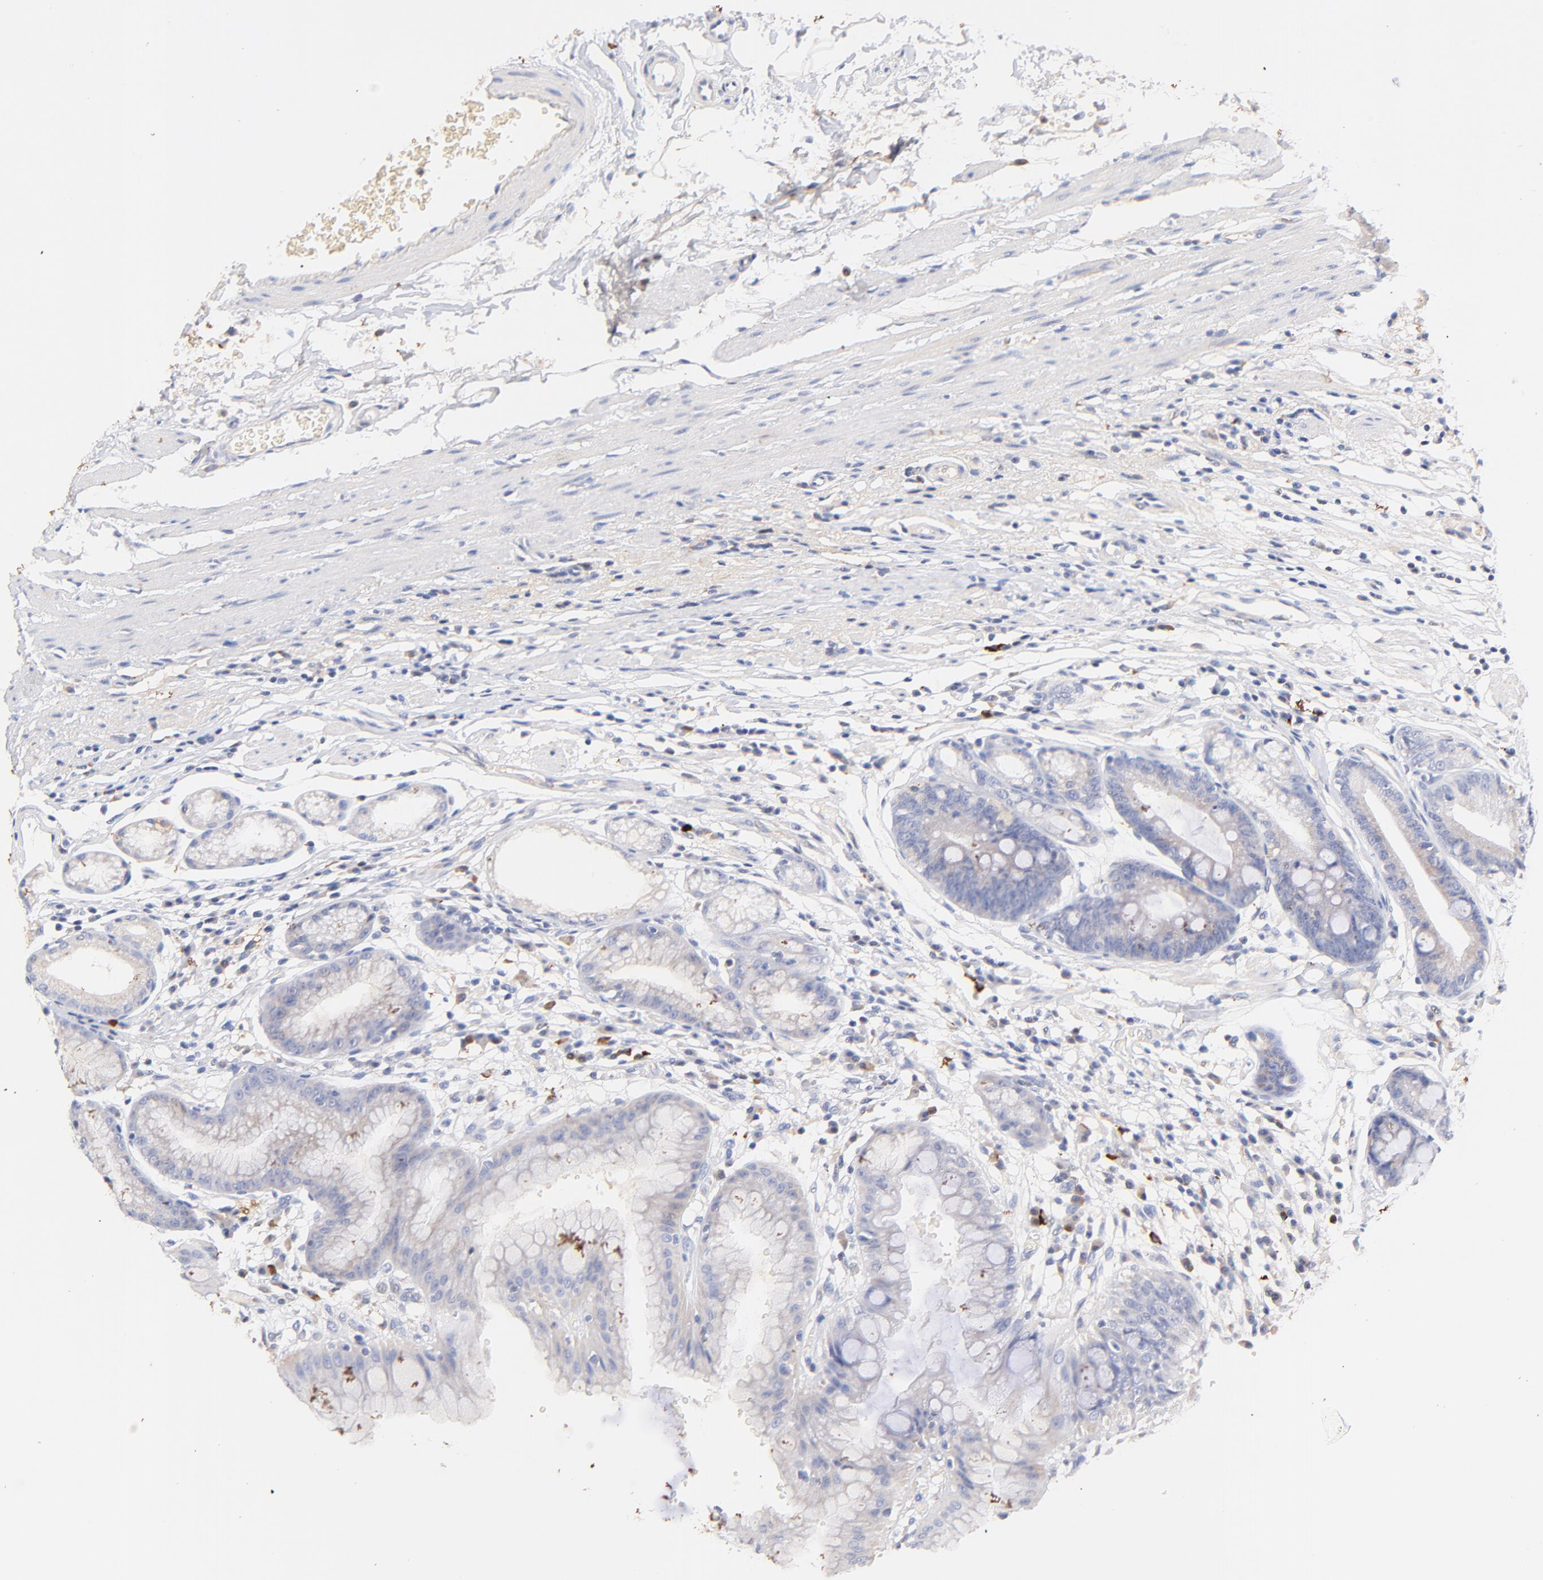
{"staining": {"intensity": "negative", "quantity": "none", "location": "none"}, "tissue": "stomach", "cell_type": "Glandular cells", "image_type": "normal", "snomed": [{"axis": "morphology", "description": "Normal tissue, NOS"}, {"axis": "morphology", "description": "Inflammation, NOS"}, {"axis": "topography", "description": "Stomach, lower"}], "caption": "This is a histopathology image of immunohistochemistry (IHC) staining of normal stomach, which shows no expression in glandular cells.", "gene": "IGLV7", "patient": {"sex": "male", "age": 59}}